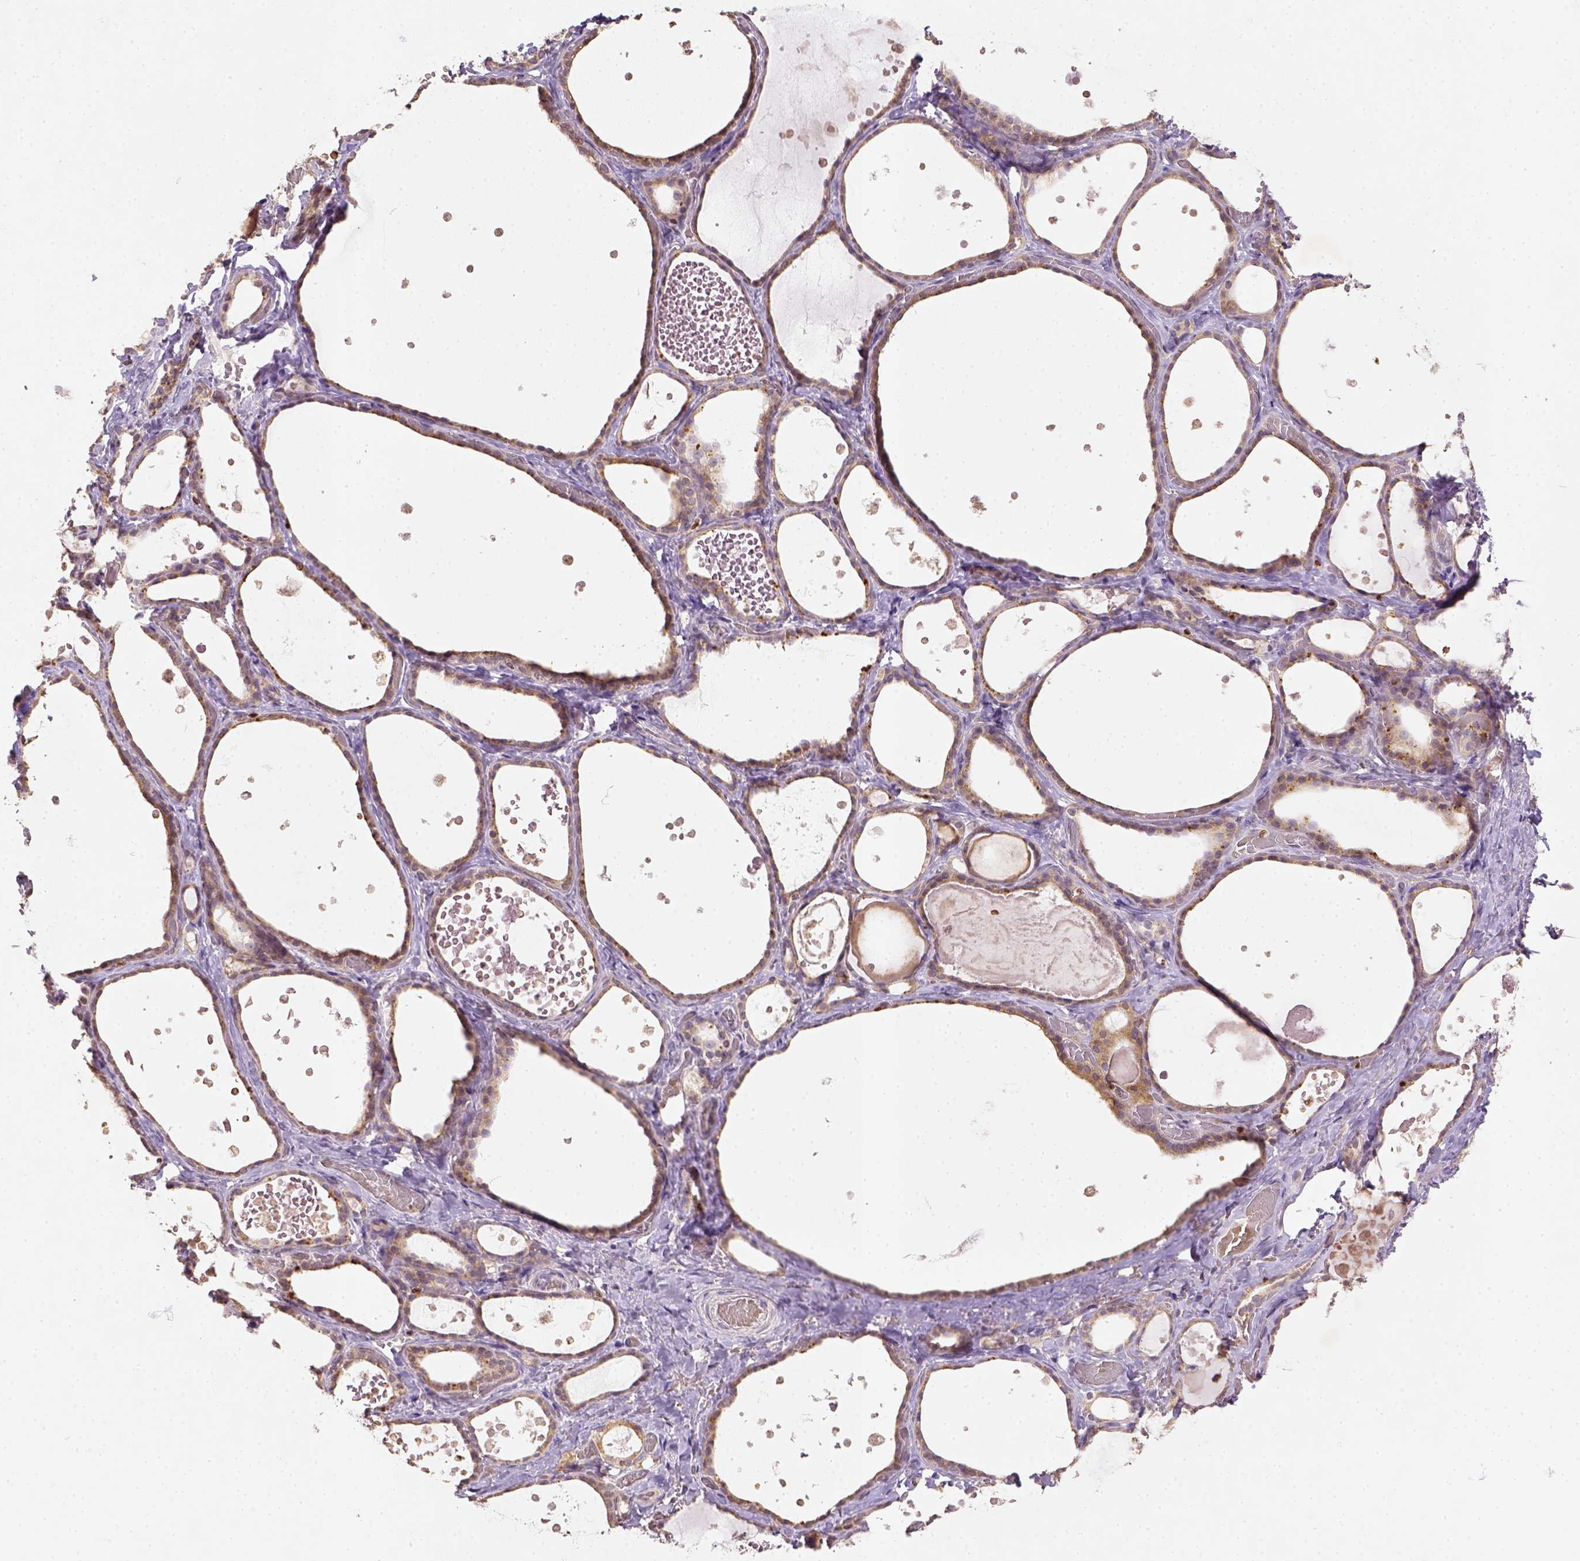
{"staining": {"intensity": "moderate", "quantity": ">75%", "location": "cytoplasmic/membranous"}, "tissue": "thyroid gland", "cell_type": "Glandular cells", "image_type": "normal", "snomed": [{"axis": "morphology", "description": "Normal tissue, NOS"}, {"axis": "topography", "description": "Thyroid gland"}], "caption": "Brown immunohistochemical staining in normal human thyroid gland exhibits moderate cytoplasmic/membranous positivity in about >75% of glandular cells.", "gene": "NUDT3", "patient": {"sex": "female", "age": 56}}